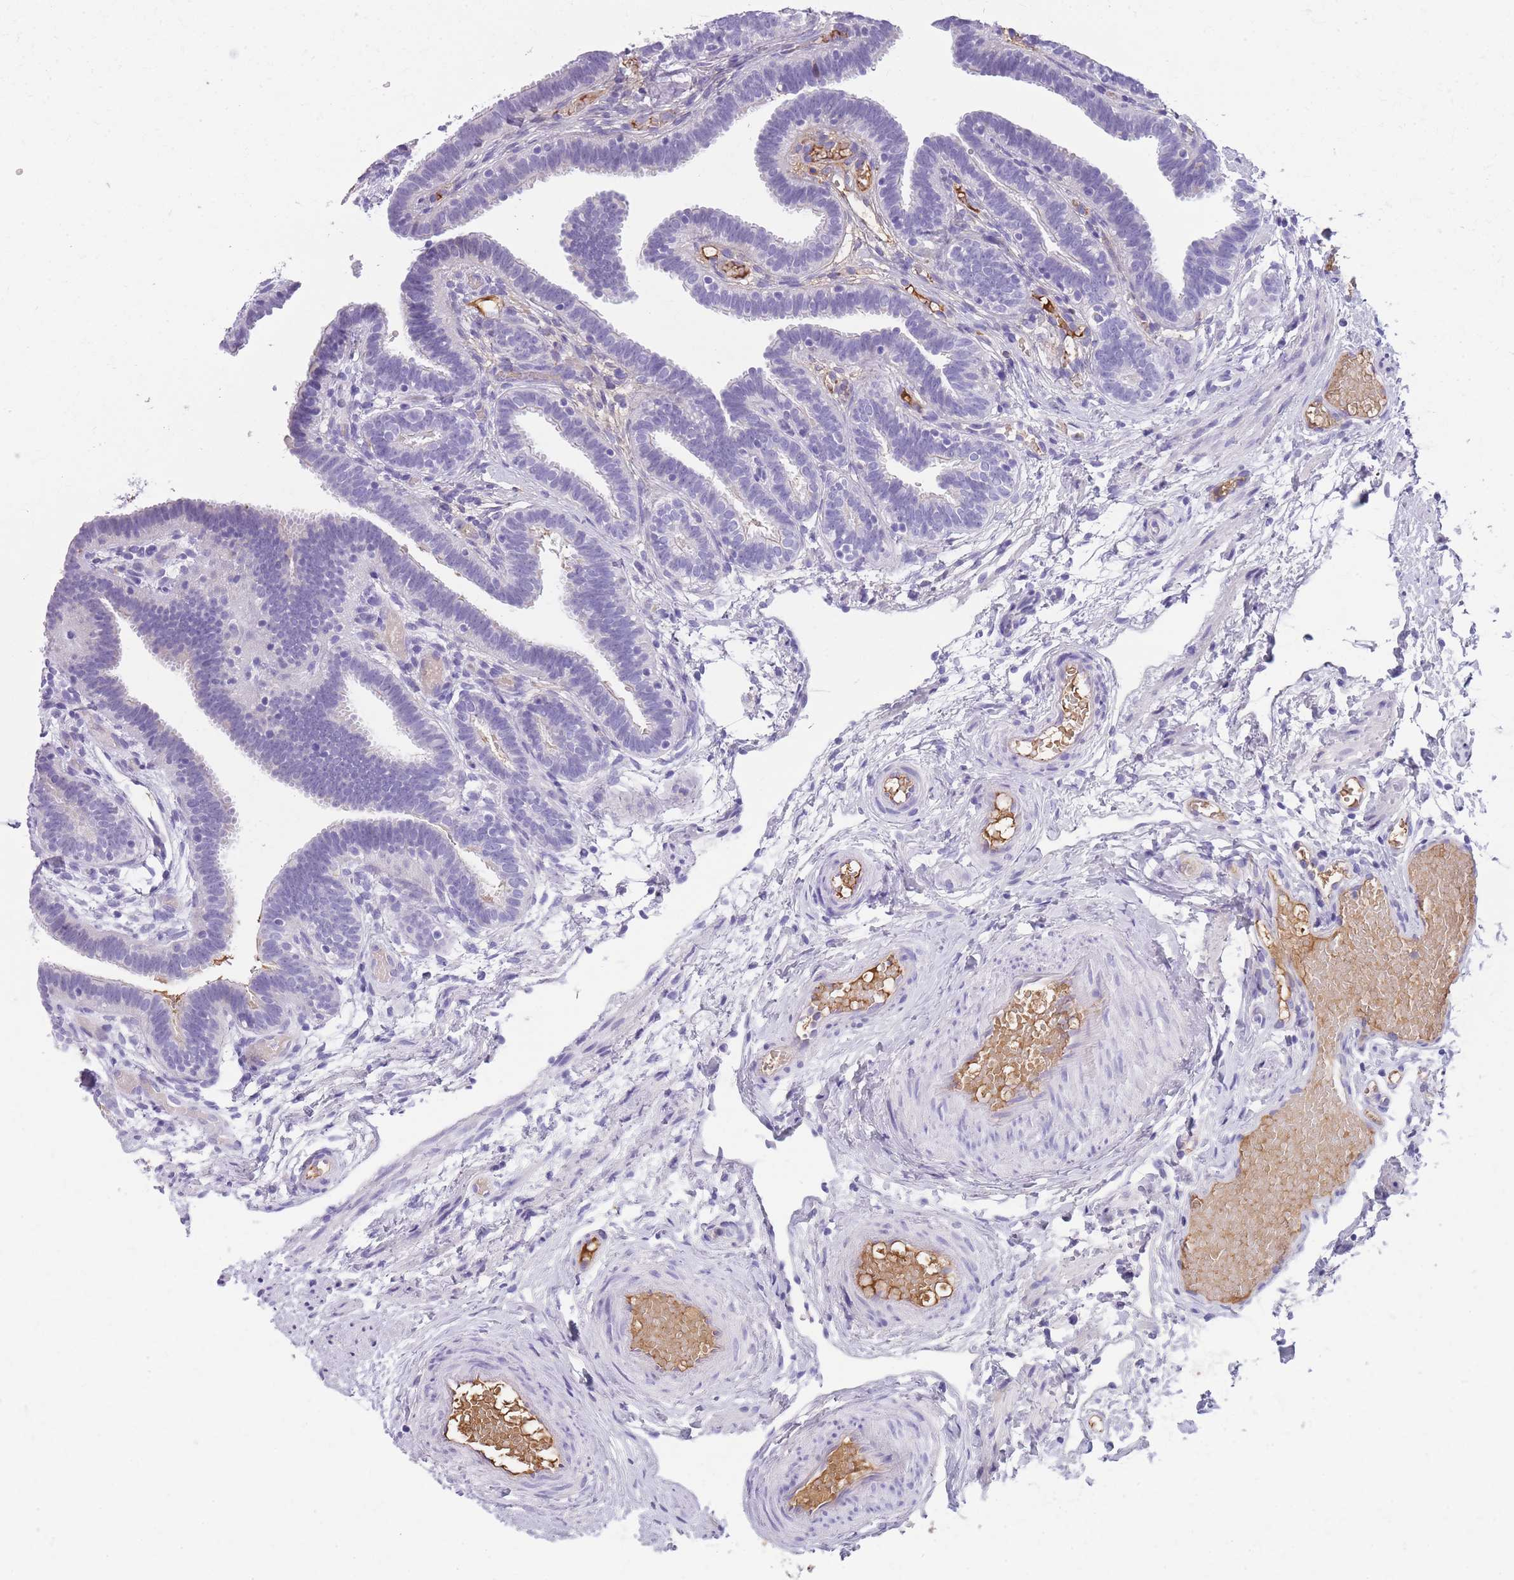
{"staining": {"intensity": "negative", "quantity": "none", "location": "none"}, "tissue": "fallopian tube", "cell_type": "Glandular cells", "image_type": "normal", "snomed": [{"axis": "morphology", "description": "Normal tissue, NOS"}, {"axis": "topography", "description": "Fallopian tube"}], "caption": "Glandular cells show no significant staining in unremarkable fallopian tube. (DAB immunohistochemistry (IHC) visualized using brightfield microscopy, high magnification).", "gene": "GNAT1", "patient": {"sex": "female", "age": 37}}